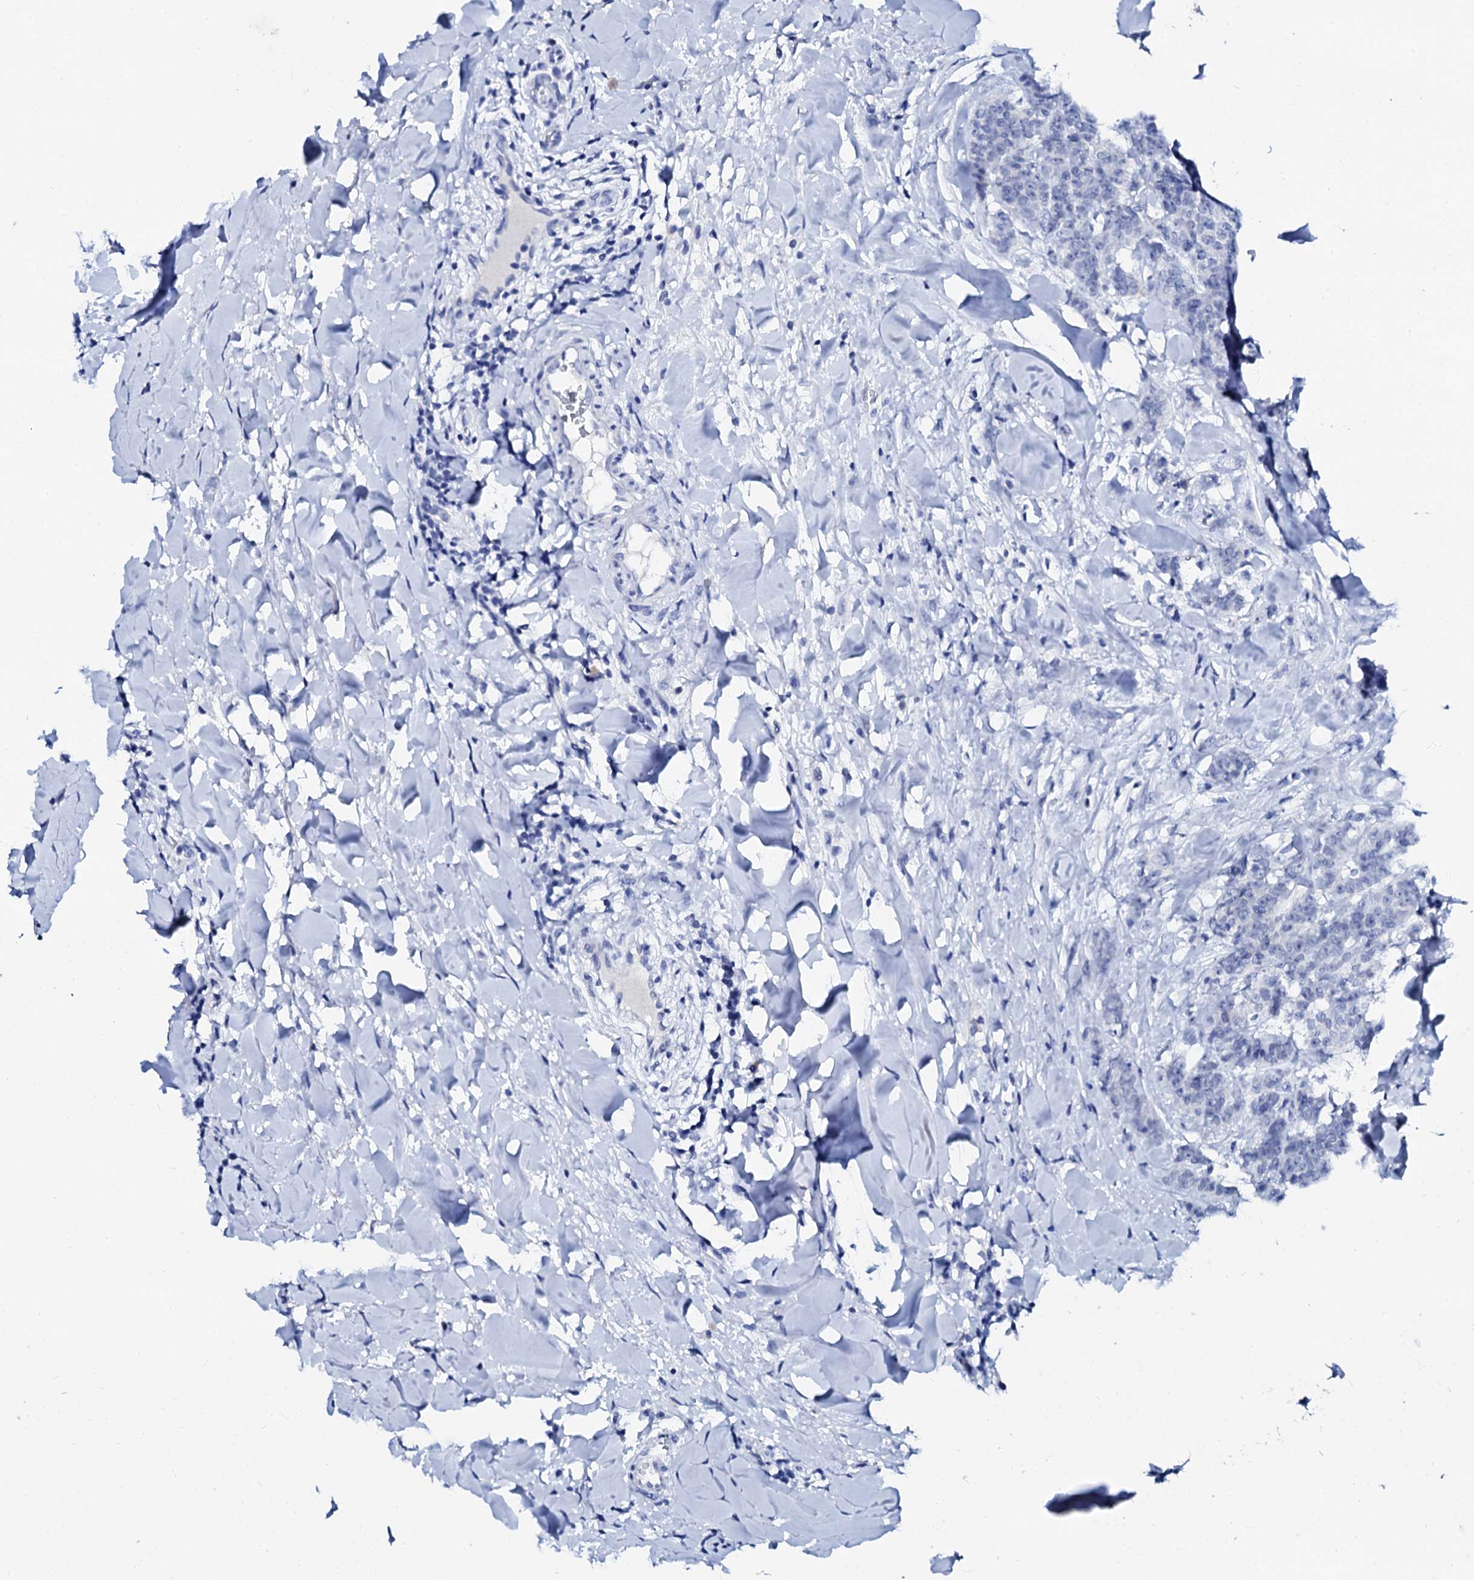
{"staining": {"intensity": "negative", "quantity": "none", "location": "none"}, "tissue": "breast cancer", "cell_type": "Tumor cells", "image_type": "cancer", "snomed": [{"axis": "morphology", "description": "Duct carcinoma"}, {"axis": "topography", "description": "Breast"}], "caption": "The image shows no significant expression in tumor cells of breast cancer (infiltrating ductal carcinoma). The staining was performed using DAB to visualize the protein expression in brown, while the nuclei were stained in blue with hematoxylin (Magnification: 20x).", "gene": "SPATA19", "patient": {"sex": "female", "age": 40}}